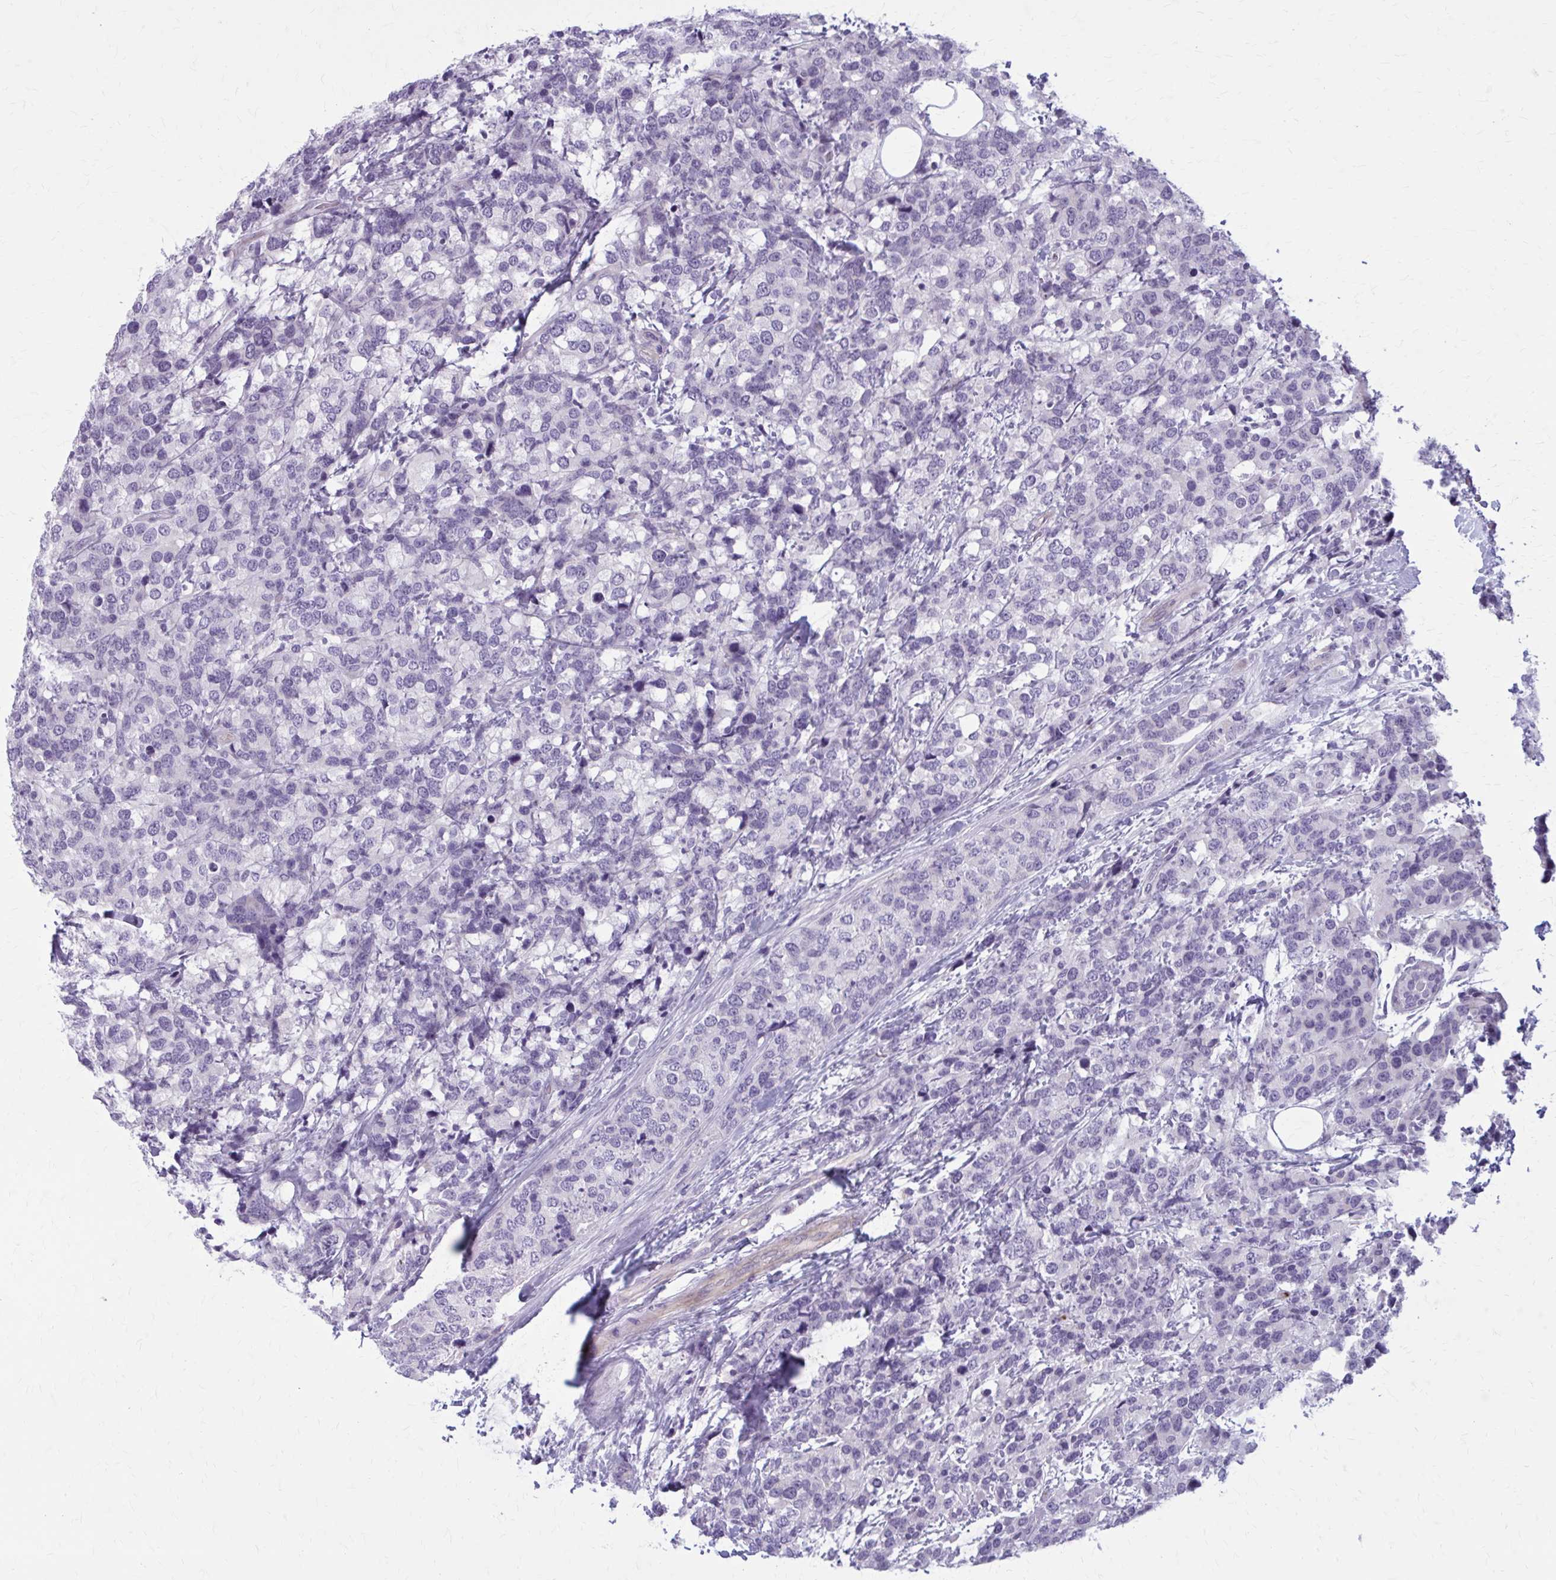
{"staining": {"intensity": "negative", "quantity": "none", "location": "none"}, "tissue": "breast cancer", "cell_type": "Tumor cells", "image_type": "cancer", "snomed": [{"axis": "morphology", "description": "Lobular carcinoma"}, {"axis": "topography", "description": "Breast"}], "caption": "IHC micrograph of breast cancer stained for a protein (brown), which demonstrates no positivity in tumor cells.", "gene": "CASQ2", "patient": {"sex": "female", "age": 59}}